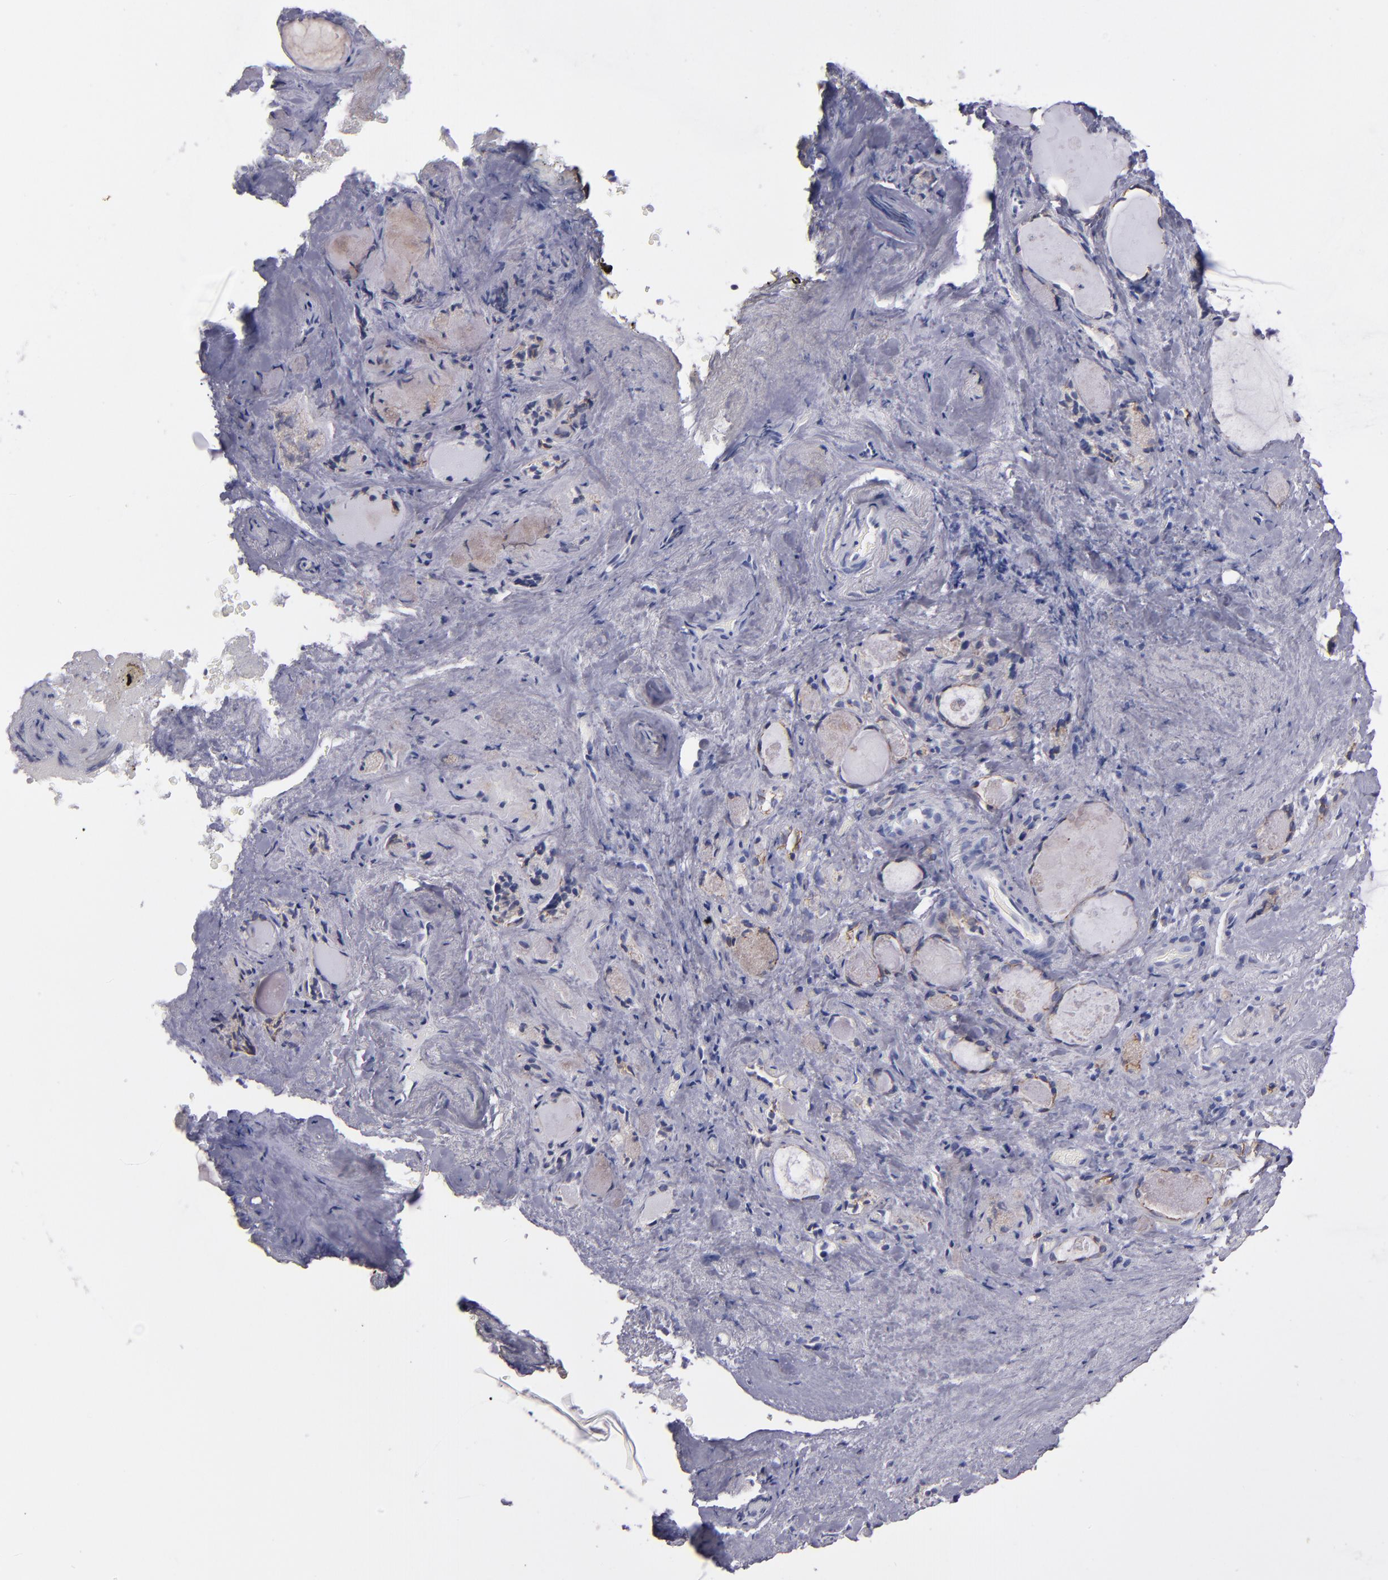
{"staining": {"intensity": "weak", "quantity": ">75%", "location": "cytoplasmic/membranous"}, "tissue": "thyroid gland", "cell_type": "Glandular cells", "image_type": "normal", "snomed": [{"axis": "morphology", "description": "Normal tissue, NOS"}, {"axis": "topography", "description": "Thyroid gland"}], "caption": "The image displays immunohistochemical staining of normal thyroid gland. There is weak cytoplasmic/membranous positivity is identified in about >75% of glandular cells. (IHC, brightfield microscopy, high magnification).", "gene": "CDH3", "patient": {"sex": "female", "age": 75}}